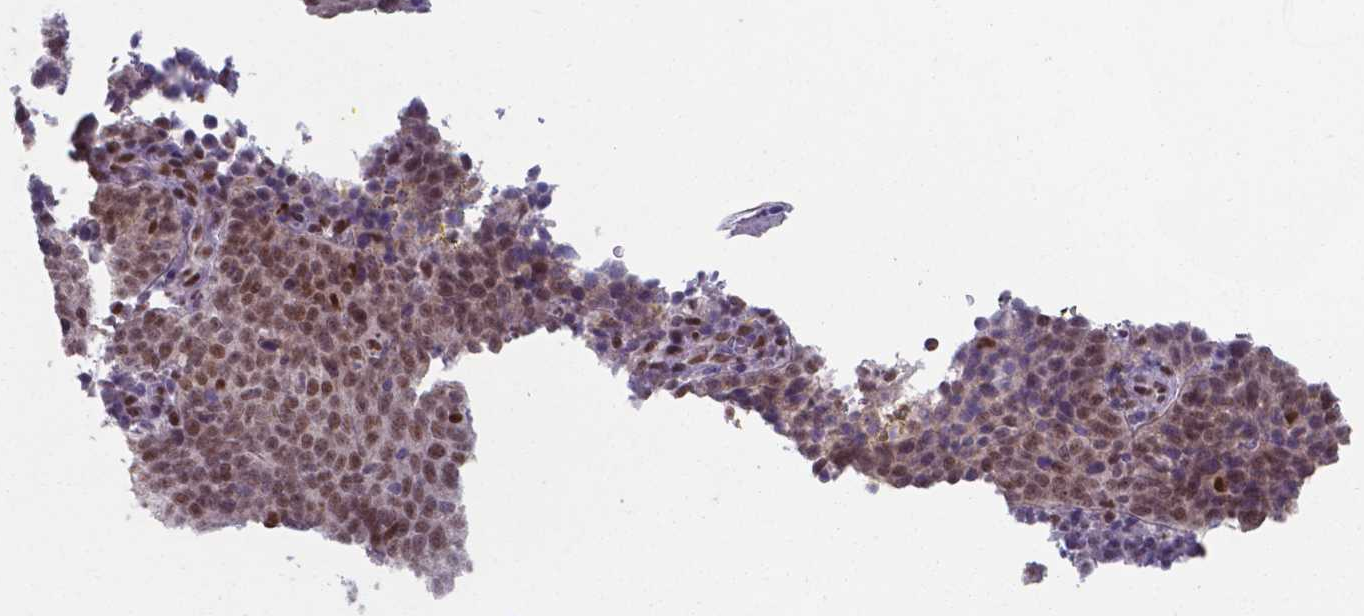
{"staining": {"intensity": "moderate", "quantity": ">75%", "location": "nuclear"}, "tissue": "cervical cancer", "cell_type": "Tumor cells", "image_type": "cancer", "snomed": [{"axis": "morphology", "description": "Squamous cell carcinoma, NOS"}, {"axis": "topography", "description": "Cervix"}], "caption": "Immunohistochemistry staining of cervical cancer (squamous cell carcinoma), which displays medium levels of moderate nuclear expression in approximately >75% of tumor cells indicating moderate nuclear protein staining. The staining was performed using DAB (brown) for protein detection and nuclei were counterstained in hematoxylin (blue).", "gene": "UBE2E2", "patient": {"sex": "female", "age": 34}}